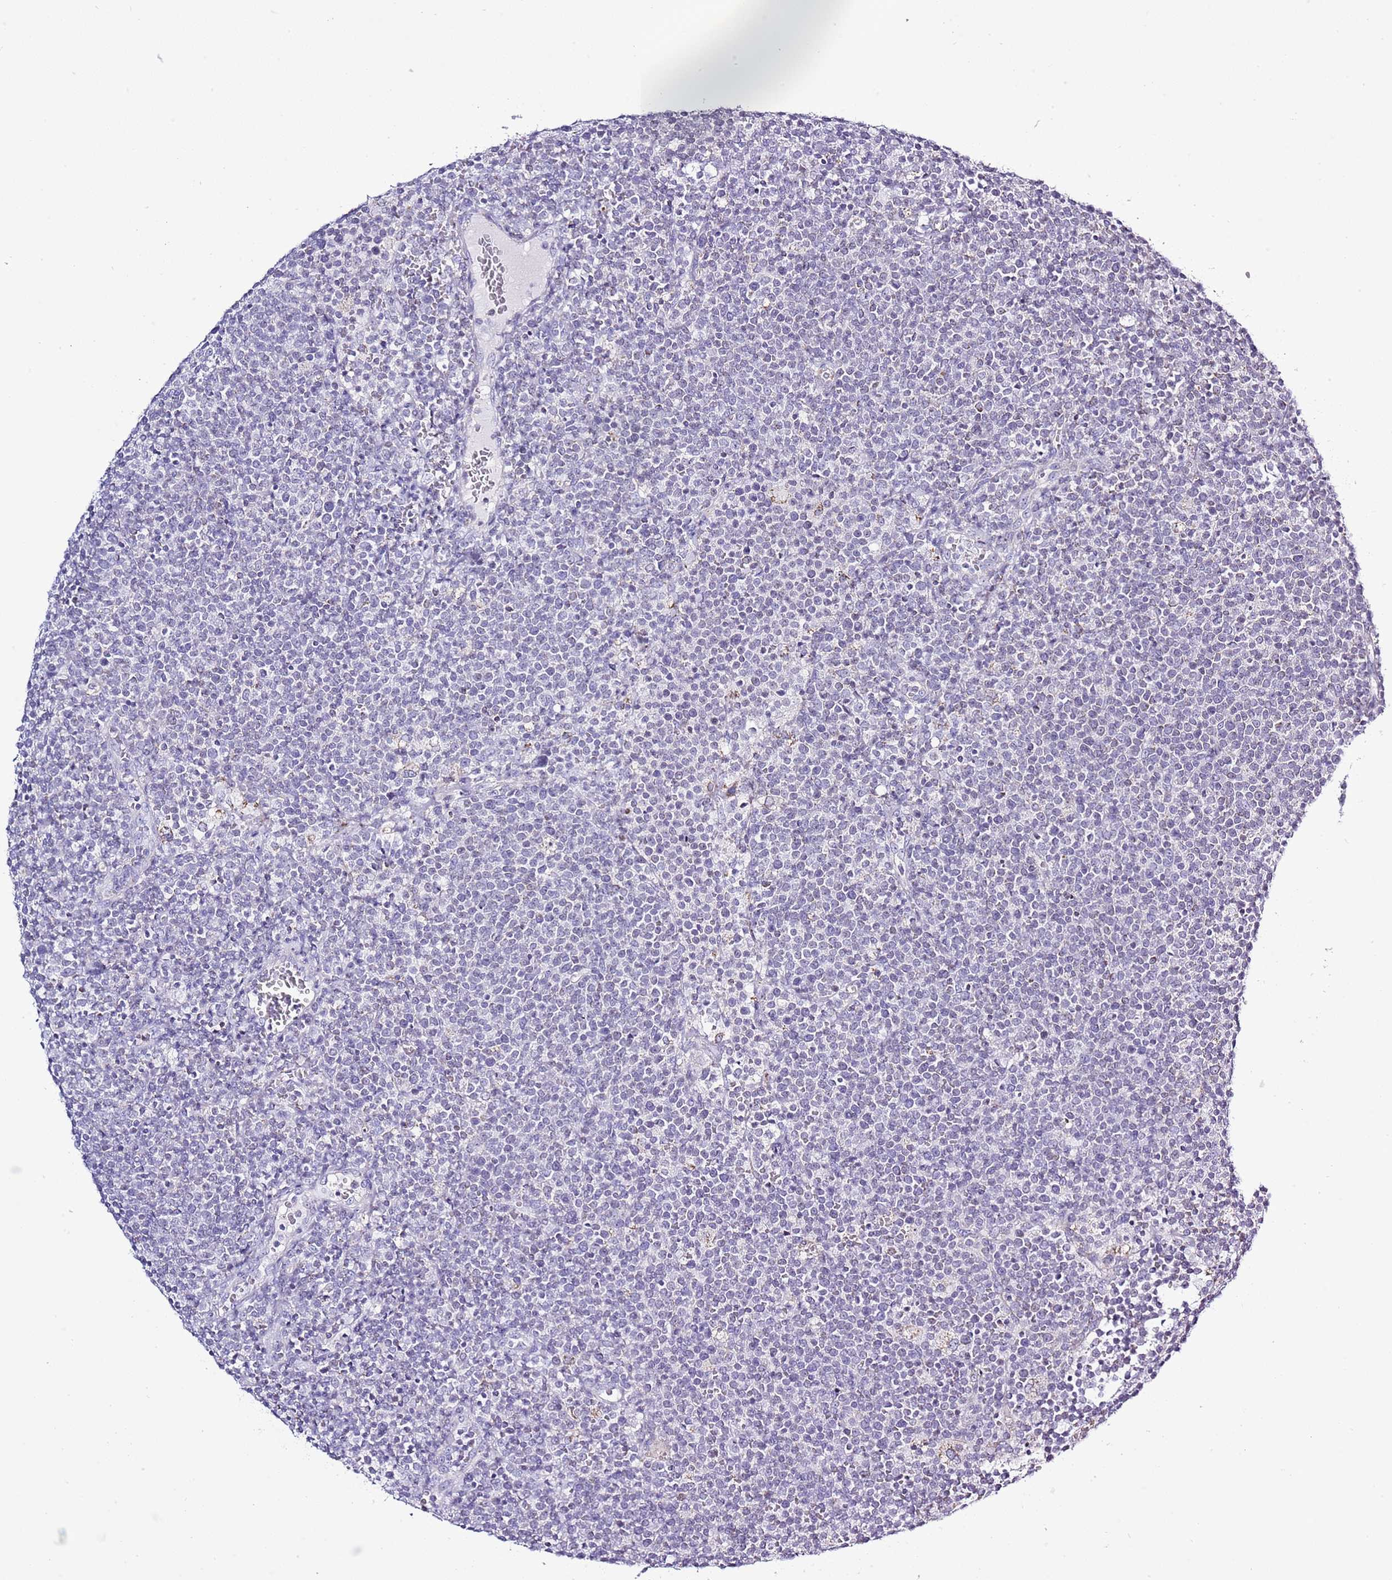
{"staining": {"intensity": "negative", "quantity": "none", "location": "none"}, "tissue": "lymphoma", "cell_type": "Tumor cells", "image_type": "cancer", "snomed": [{"axis": "morphology", "description": "Malignant lymphoma, non-Hodgkin's type, High grade"}, {"axis": "topography", "description": "Lymph node"}], "caption": "This is an immunohistochemistry histopathology image of human lymphoma. There is no positivity in tumor cells.", "gene": "SLC23A1", "patient": {"sex": "male", "age": 61}}